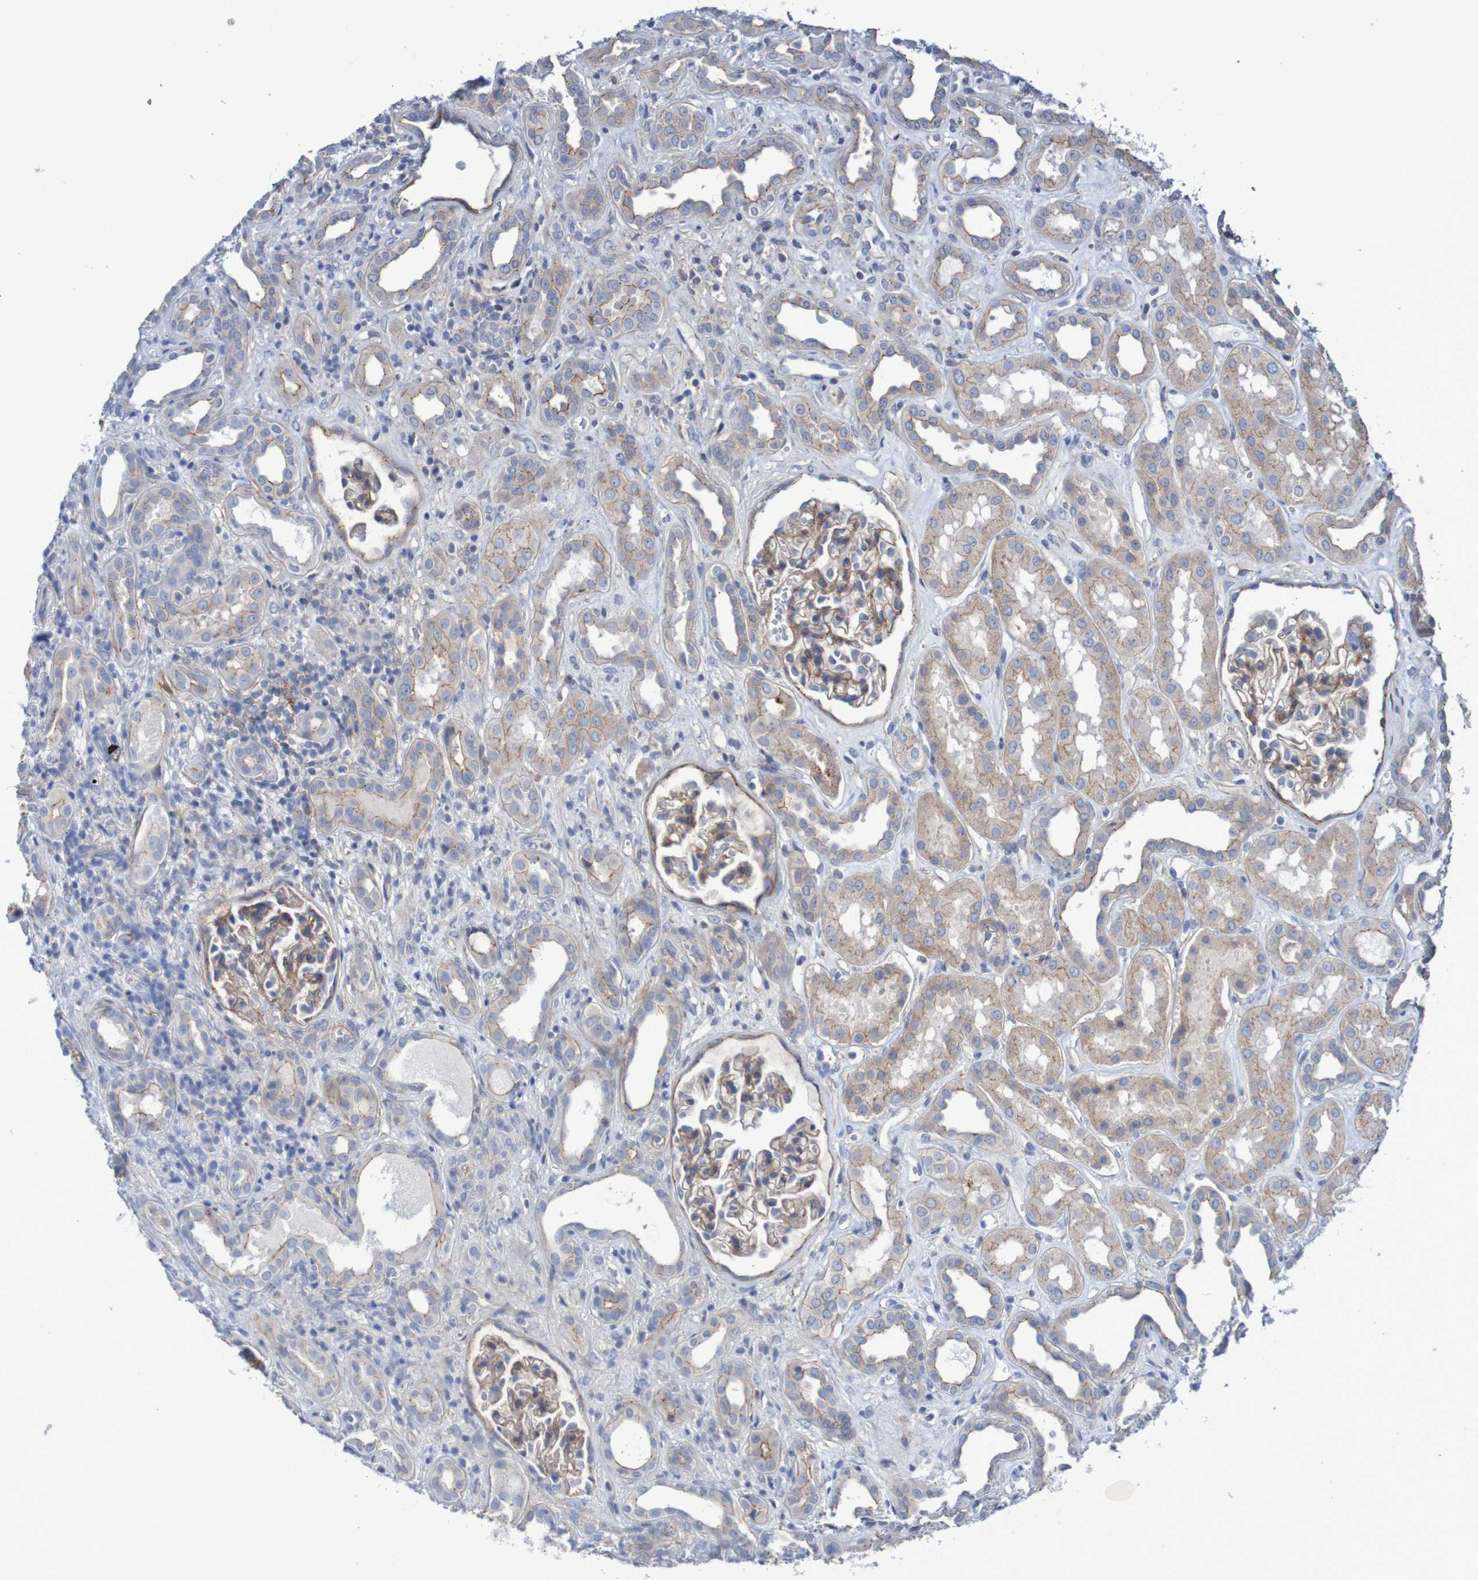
{"staining": {"intensity": "moderate", "quantity": "25%-75%", "location": "cytoplasmic/membranous"}, "tissue": "kidney", "cell_type": "Cells in glomeruli", "image_type": "normal", "snomed": [{"axis": "morphology", "description": "Normal tissue, NOS"}, {"axis": "topography", "description": "Kidney"}], "caption": "DAB immunohistochemical staining of normal human kidney displays moderate cytoplasmic/membranous protein expression in approximately 25%-75% of cells in glomeruli. (DAB (3,3'-diaminobenzidine) = brown stain, brightfield microscopy at high magnification).", "gene": "NECTIN2", "patient": {"sex": "male", "age": 59}}